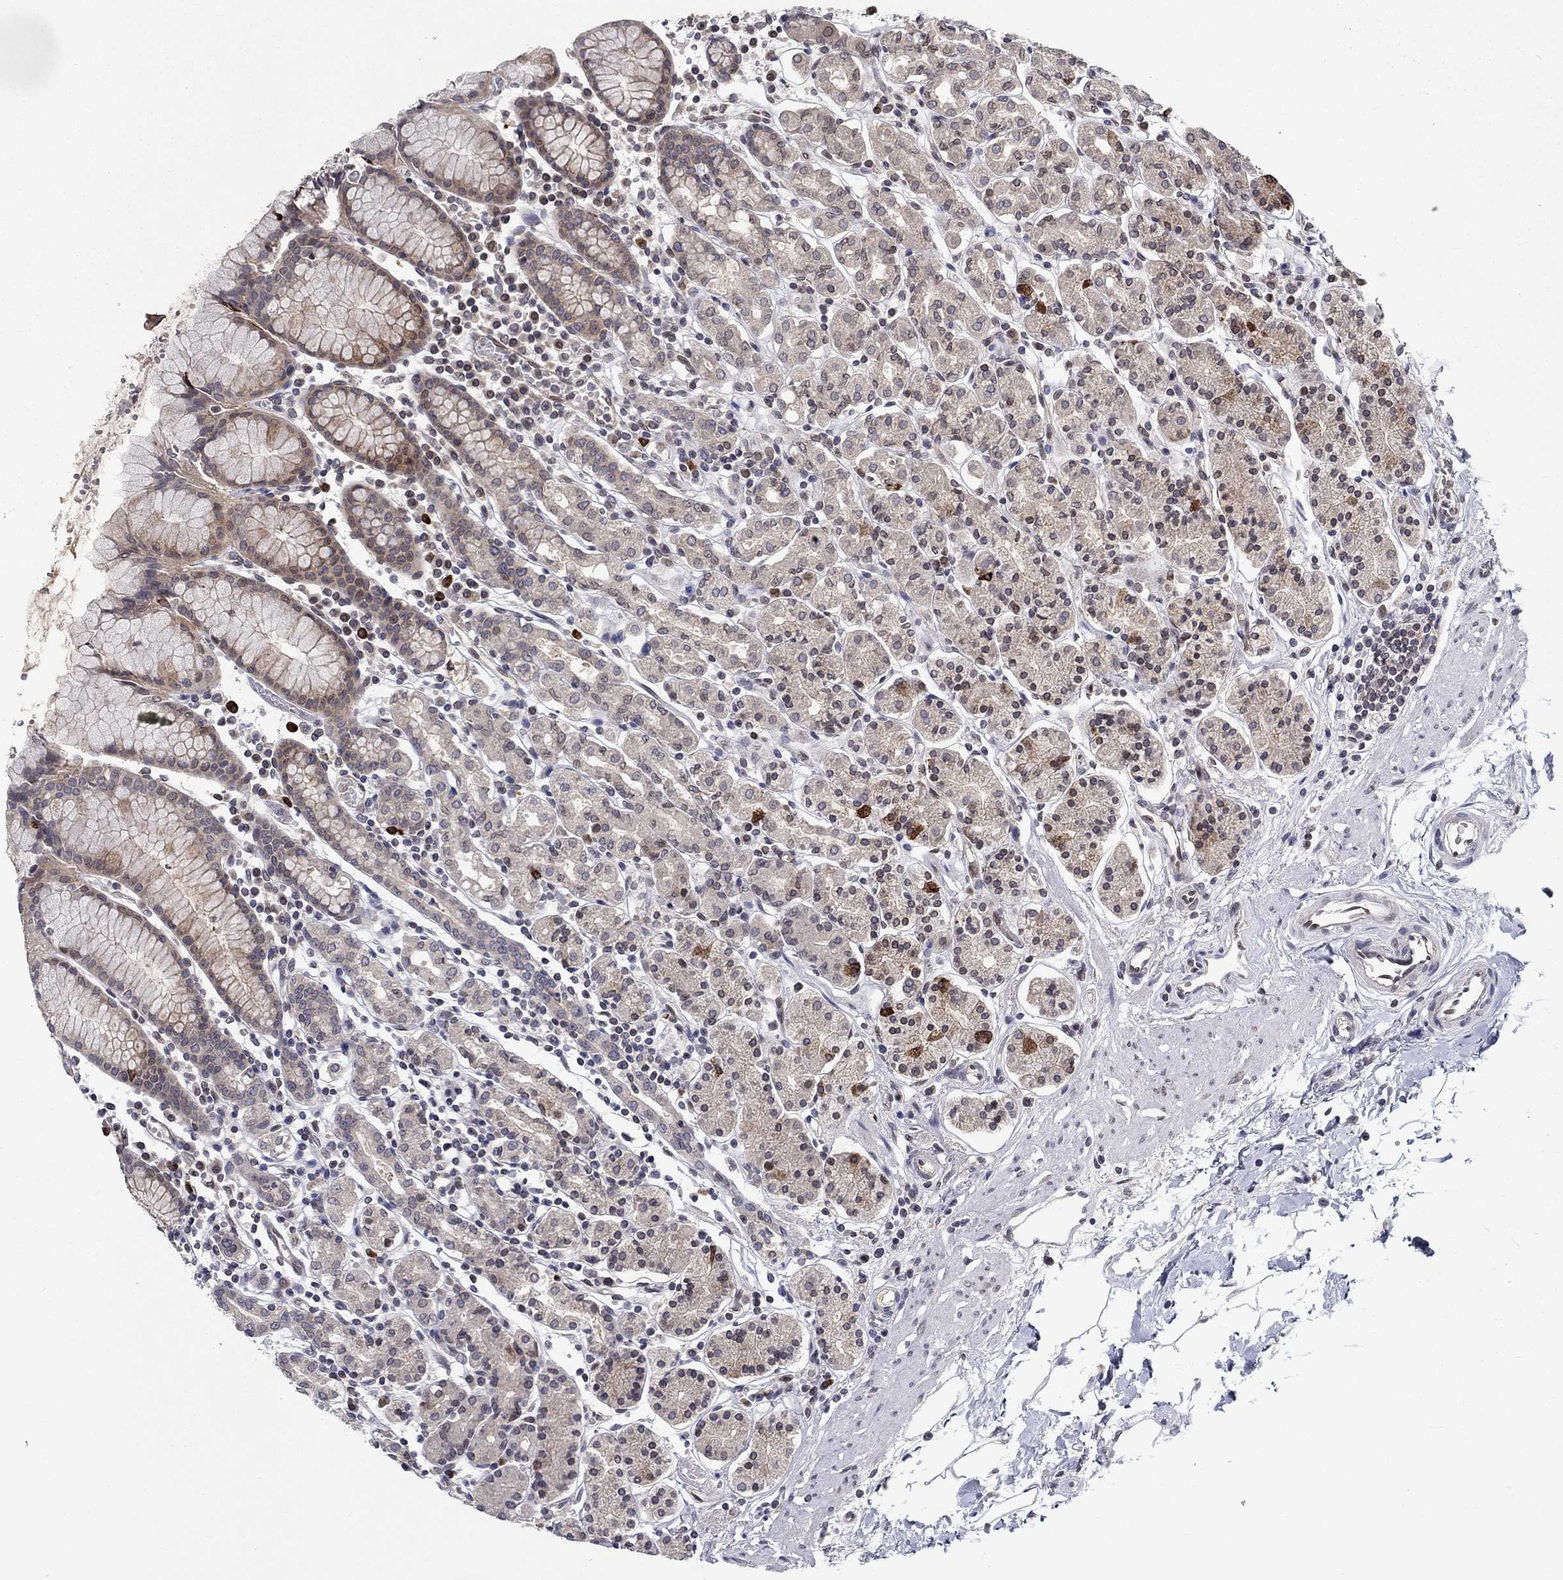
{"staining": {"intensity": "strong", "quantity": "<25%", "location": "cytoplasmic/membranous,nuclear"}, "tissue": "stomach", "cell_type": "Glandular cells", "image_type": "normal", "snomed": [{"axis": "morphology", "description": "Normal tissue, NOS"}, {"axis": "topography", "description": "Stomach, upper"}, {"axis": "topography", "description": "Stomach"}], "caption": "Protein staining of benign stomach reveals strong cytoplasmic/membranous,nuclear expression in approximately <25% of glandular cells.", "gene": "CETN3", "patient": {"sex": "male", "age": 62}}